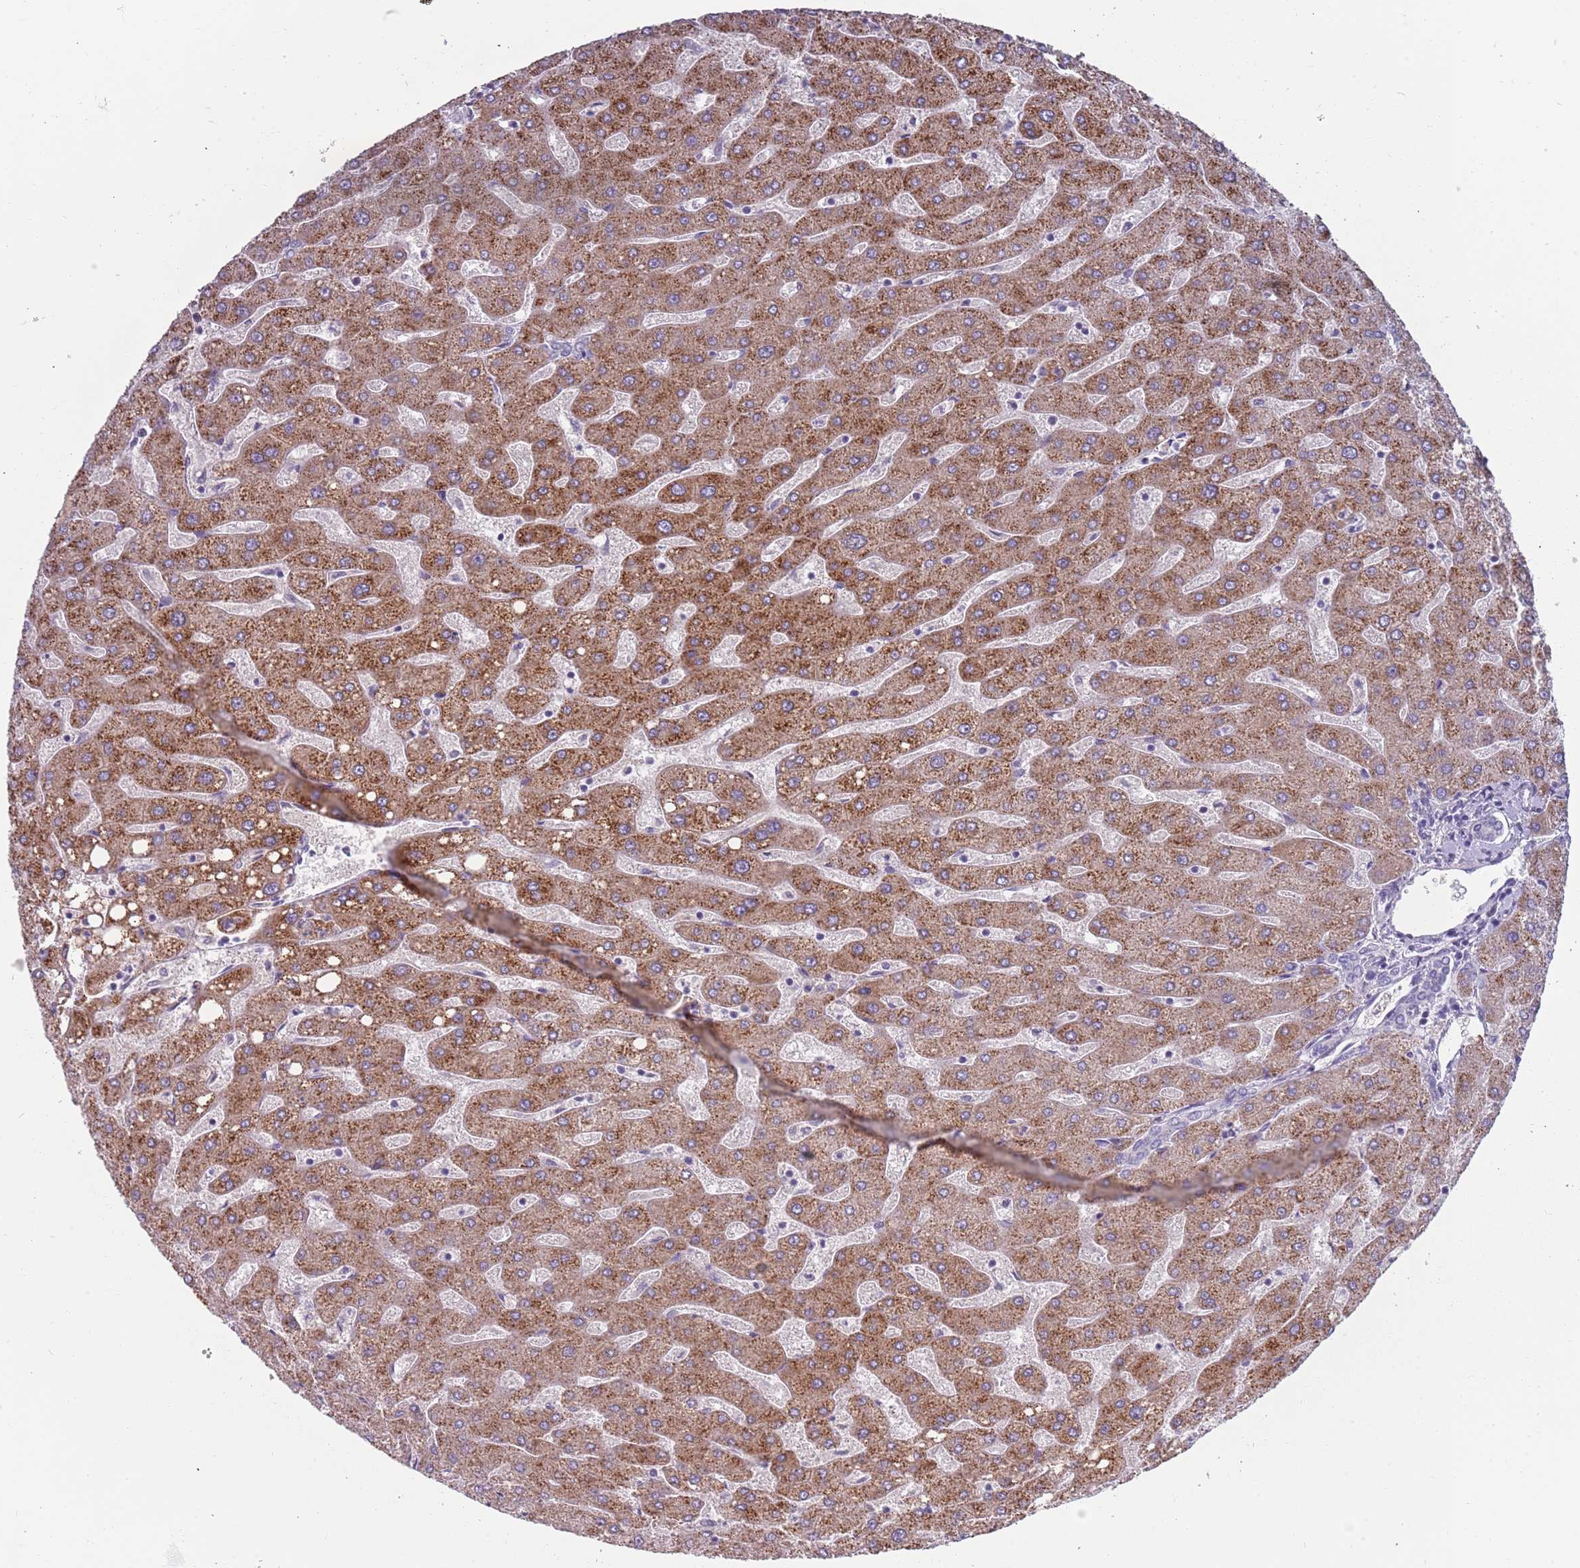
{"staining": {"intensity": "negative", "quantity": "none", "location": "none"}, "tissue": "liver", "cell_type": "Cholangiocytes", "image_type": "normal", "snomed": [{"axis": "morphology", "description": "Normal tissue, NOS"}, {"axis": "topography", "description": "Liver"}], "caption": "Protein analysis of normal liver exhibits no significant staining in cholangiocytes.", "gene": "TNFRSF6B", "patient": {"sex": "male", "age": 67}}